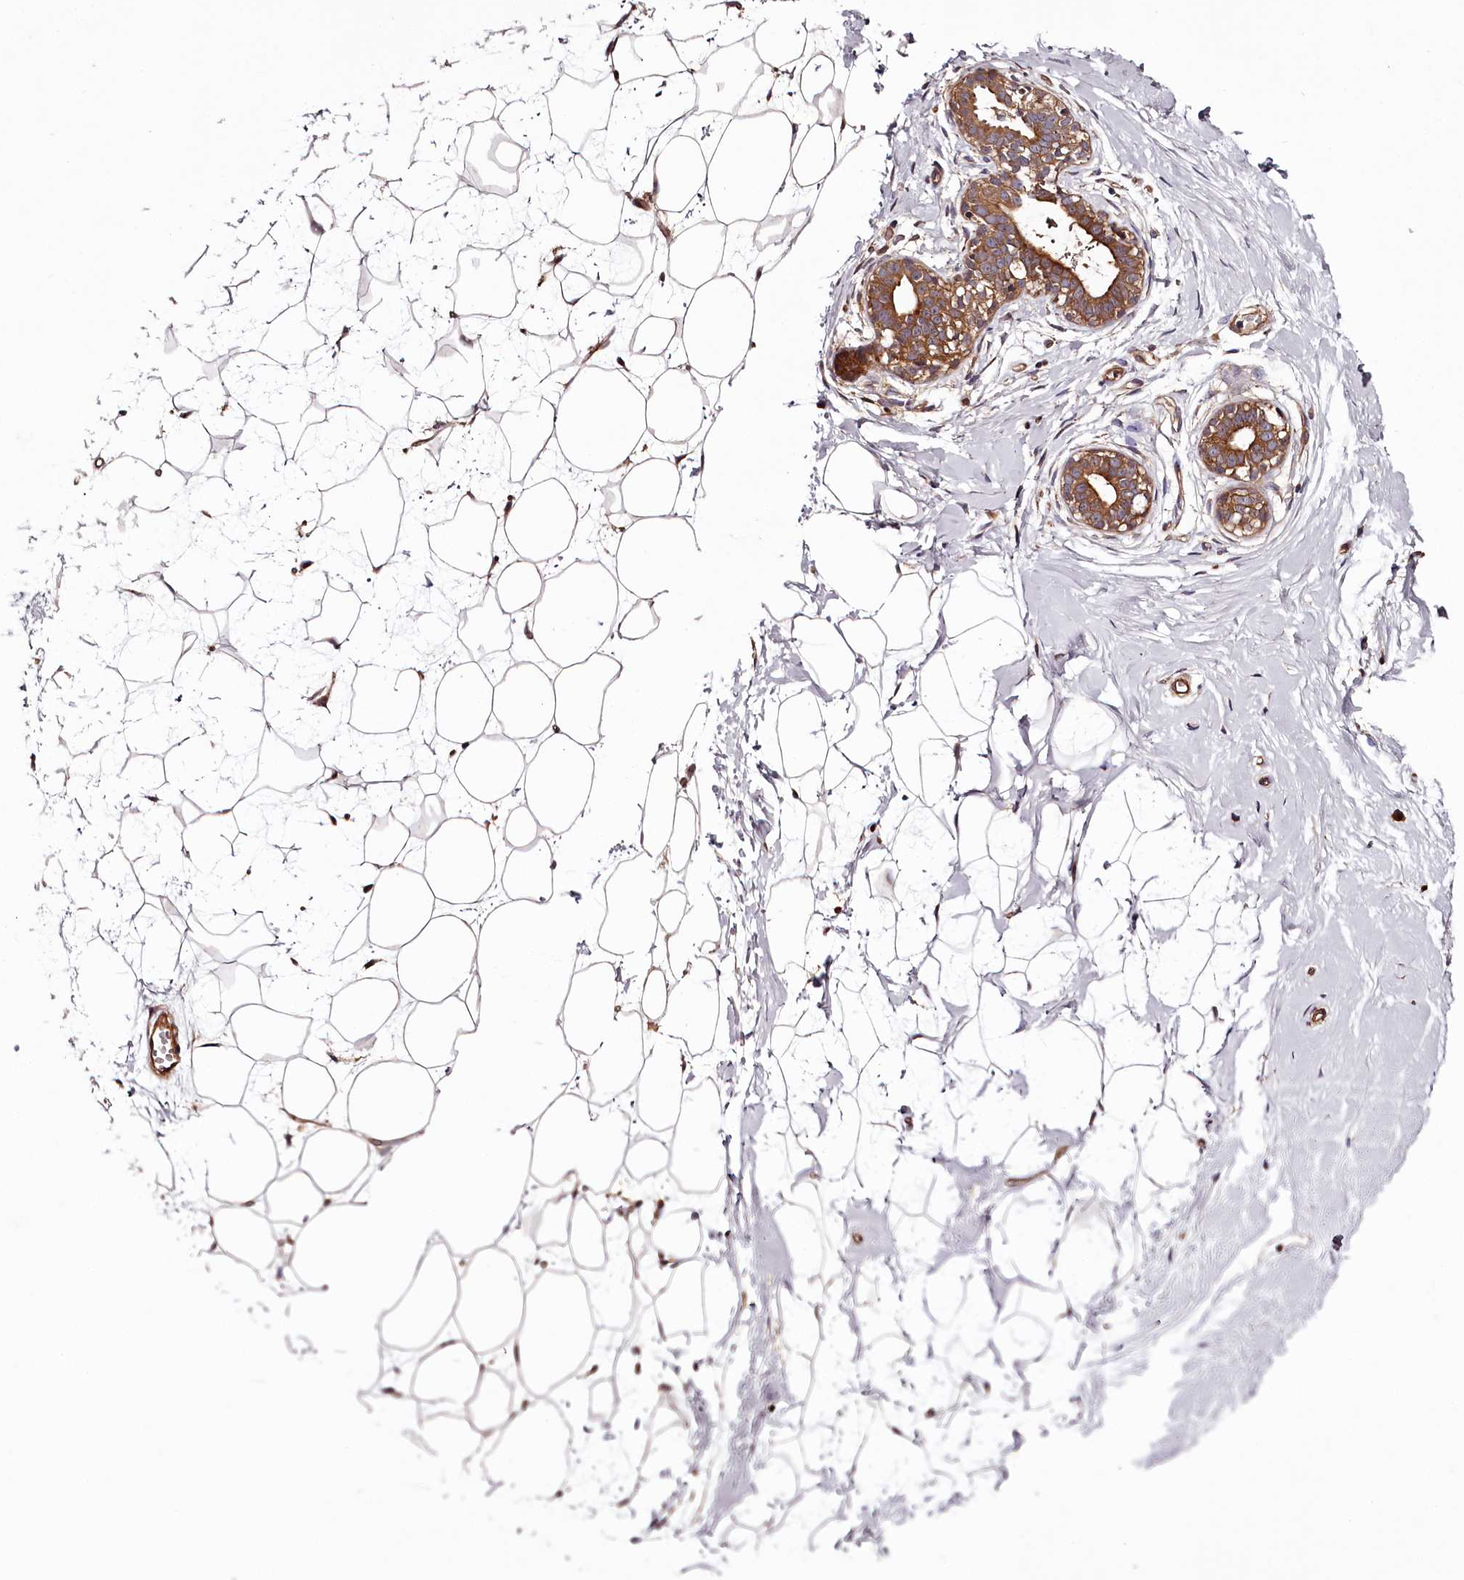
{"staining": {"intensity": "weak", "quantity": "25%-75%", "location": "cytoplasmic/membranous"}, "tissue": "breast", "cell_type": "Adipocytes", "image_type": "normal", "snomed": [{"axis": "morphology", "description": "Normal tissue, NOS"}, {"axis": "morphology", "description": "Adenoma, NOS"}, {"axis": "topography", "description": "Breast"}], "caption": "Human breast stained for a protein (brown) displays weak cytoplasmic/membranous positive expression in about 25%-75% of adipocytes.", "gene": "TARS1", "patient": {"sex": "female", "age": 23}}